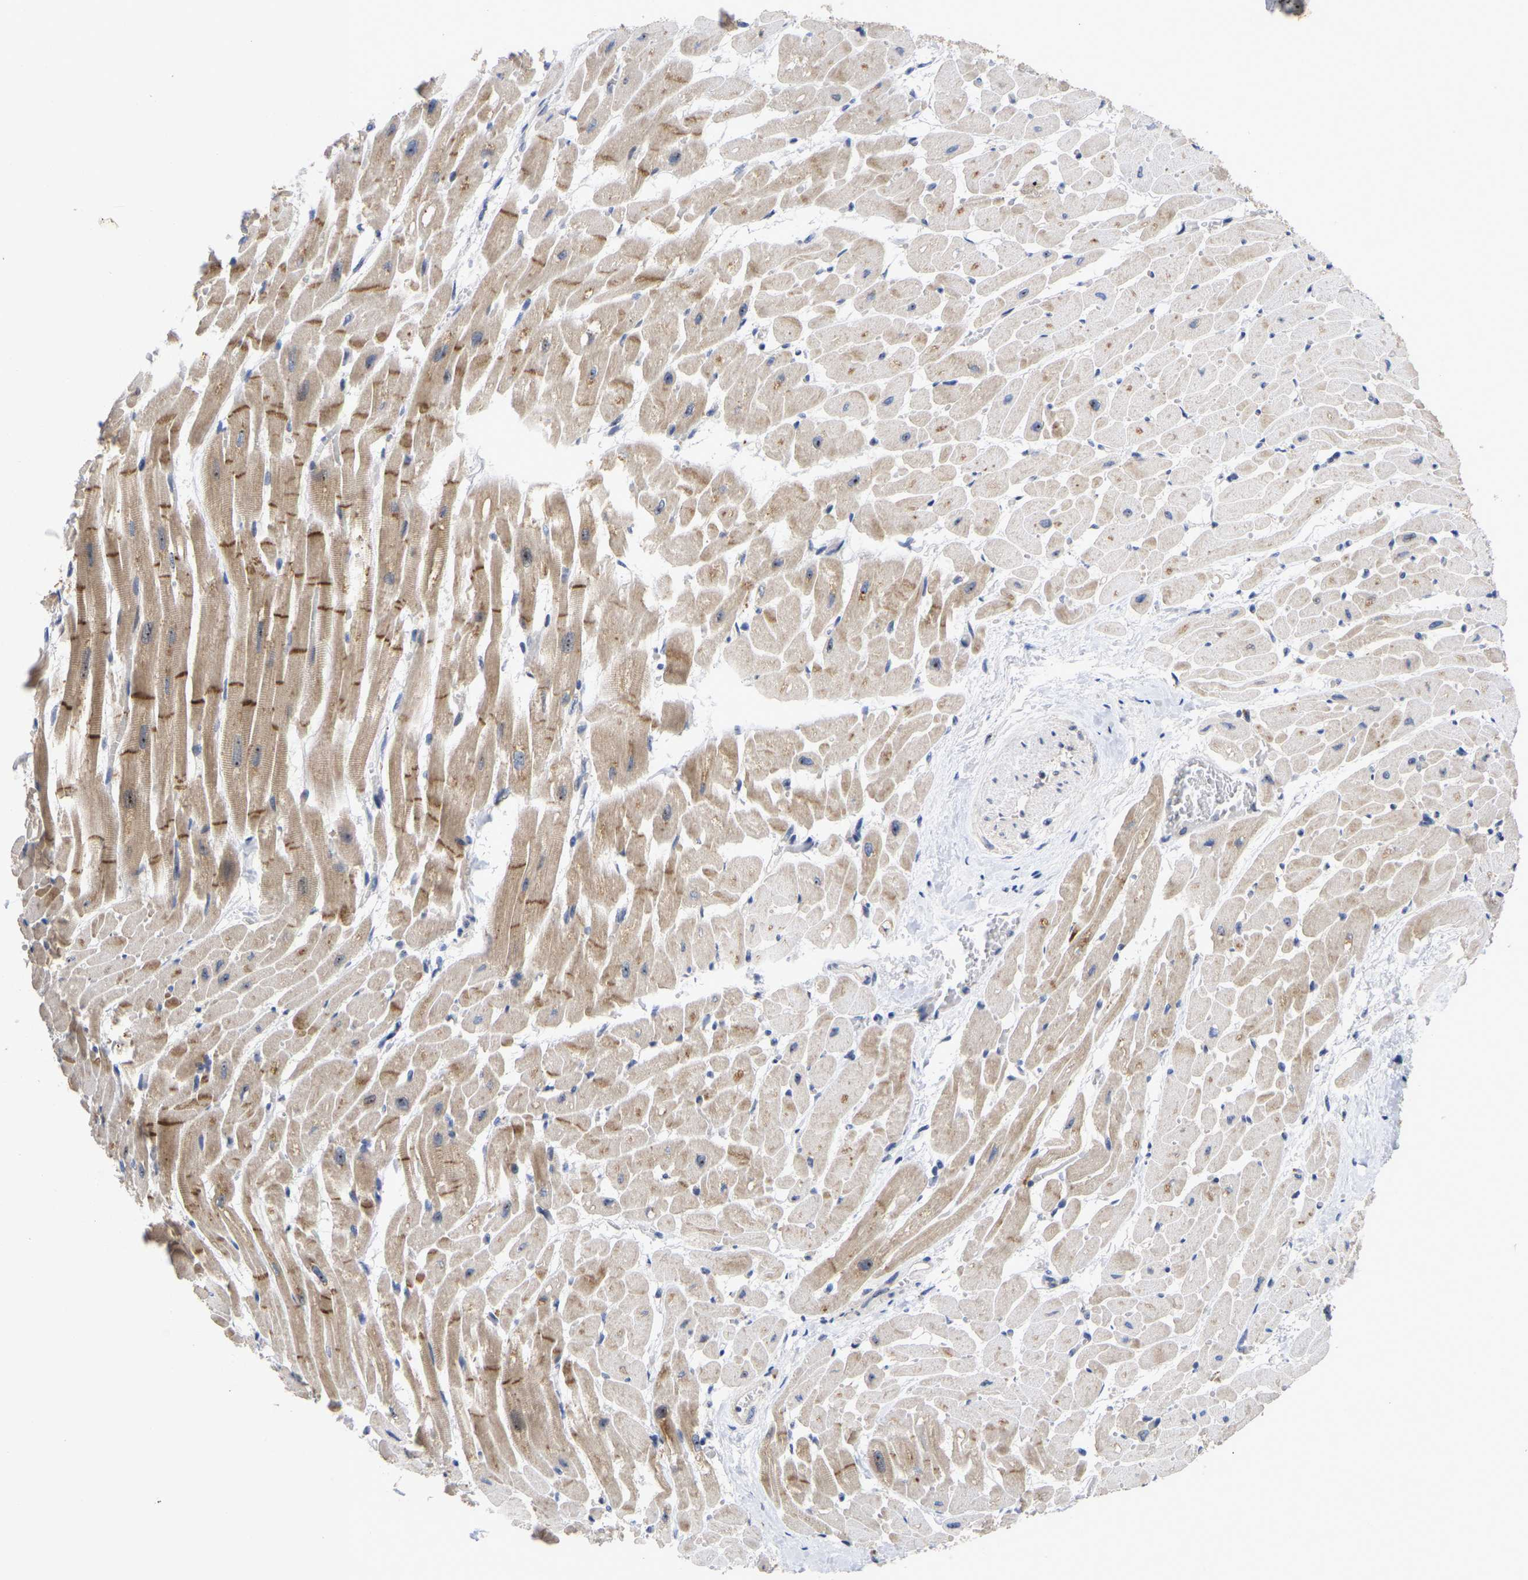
{"staining": {"intensity": "moderate", "quantity": ">75%", "location": "cytoplasmic/membranous"}, "tissue": "heart muscle", "cell_type": "Cardiomyocytes", "image_type": "normal", "snomed": [{"axis": "morphology", "description": "Normal tissue, NOS"}, {"axis": "topography", "description": "Heart"}], "caption": "This is a photomicrograph of immunohistochemistry staining of normal heart muscle, which shows moderate positivity in the cytoplasmic/membranous of cardiomyocytes.", "gene": "NLE1", "patient": {"sex": "male", "age": 45}}